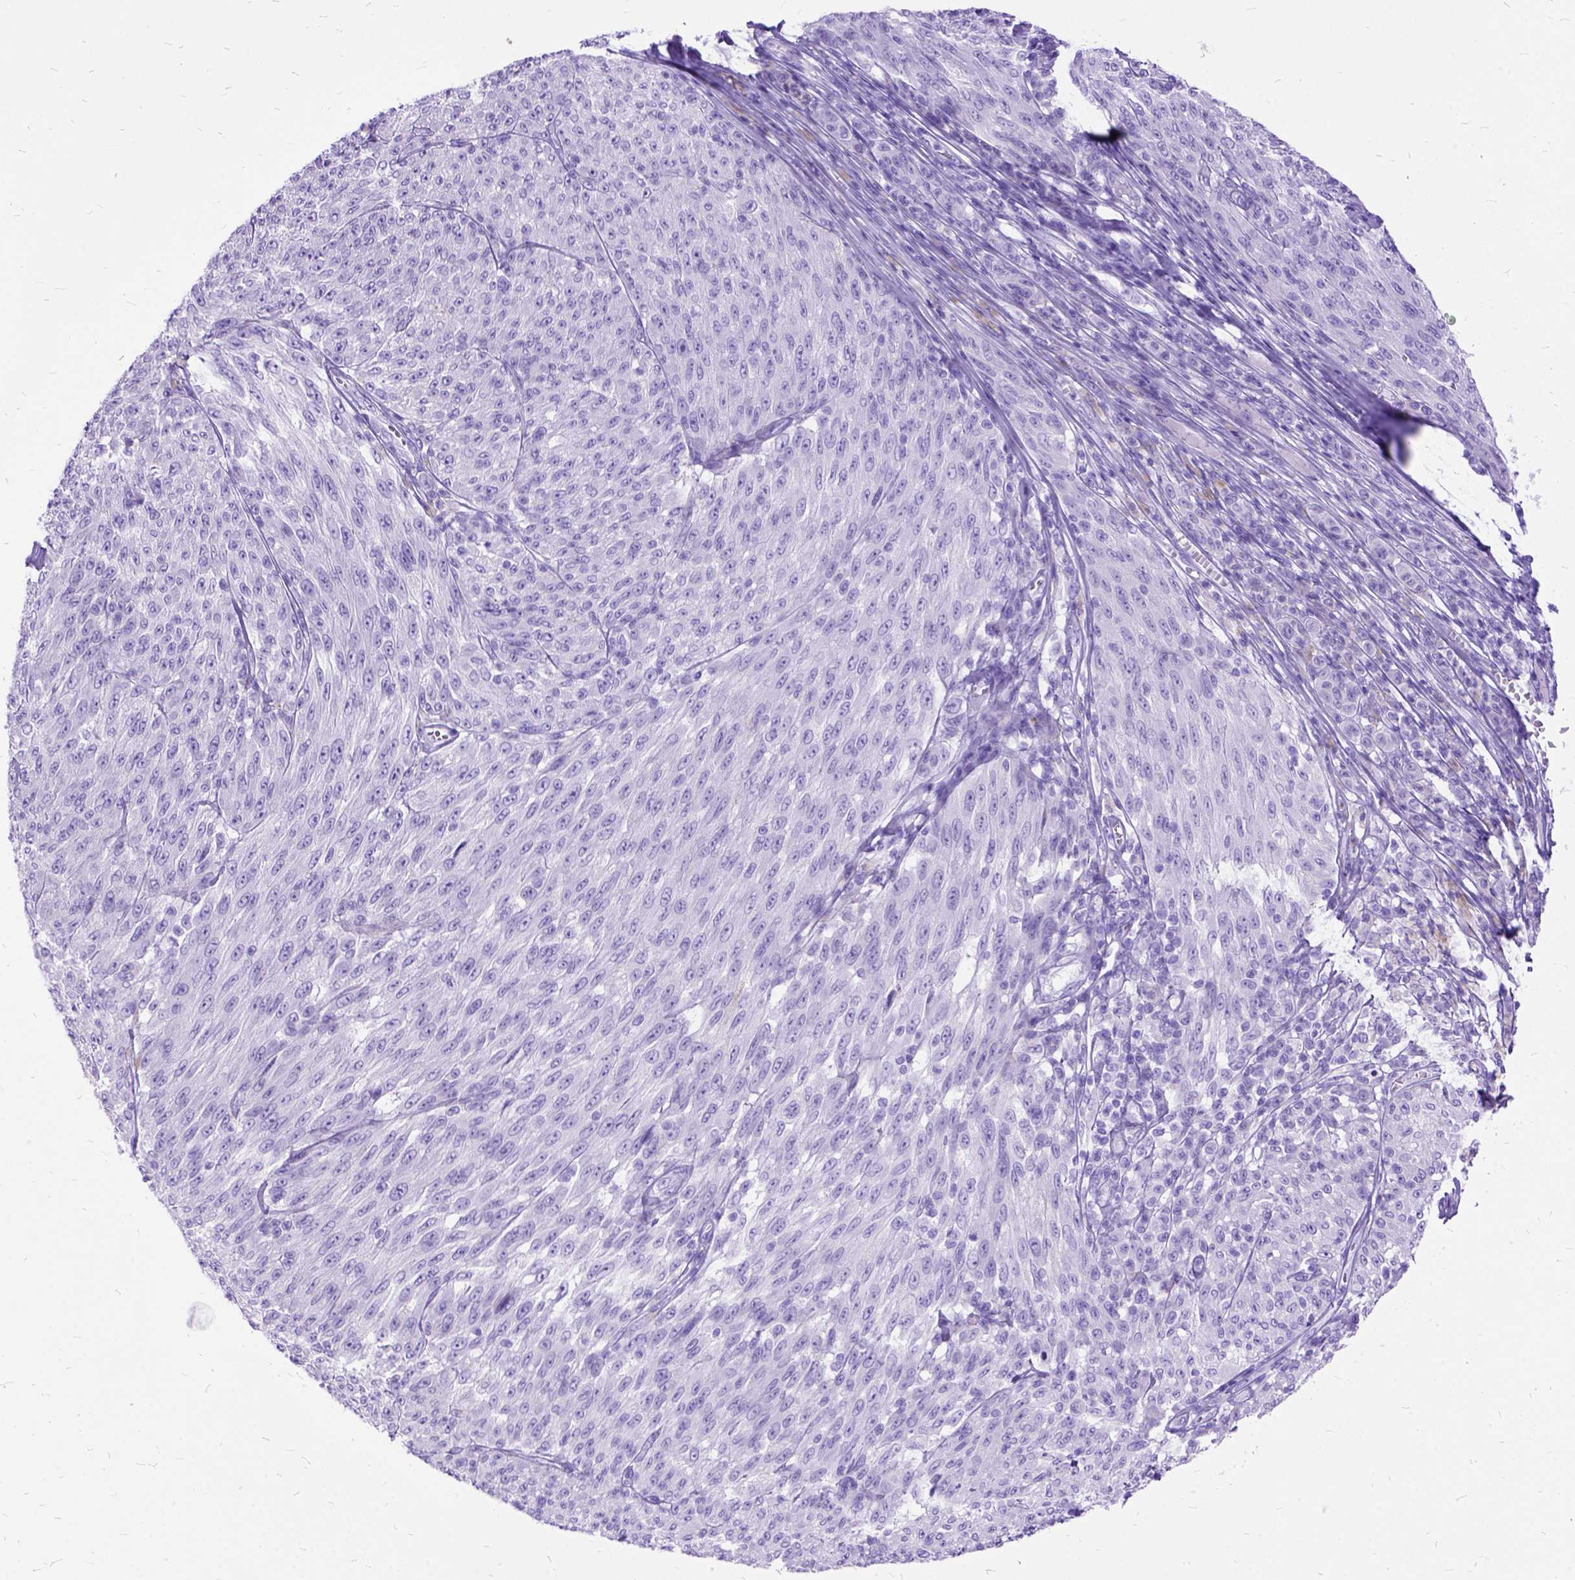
{"staining": {"intensity": "negative", "quantity": "none", "location": "none"}, "tissue": "melanoma", "cell_type": "Tumor cells", "image_type": "cancer", "snomed": [{"axis": "morphology", "description": "Malignant melanoma, NOS"}, {"axis": "topography", "description": "Skin"}], "caption": "Micrograph shows no protein staining in tumor cells of melanoma tissue. (DAB (3,3'-diaminobenzidine) immunohistochemistry (IHC), high magnification).", "gene": "DNAH2", "patient": {"sex": "male", "age": 85}}